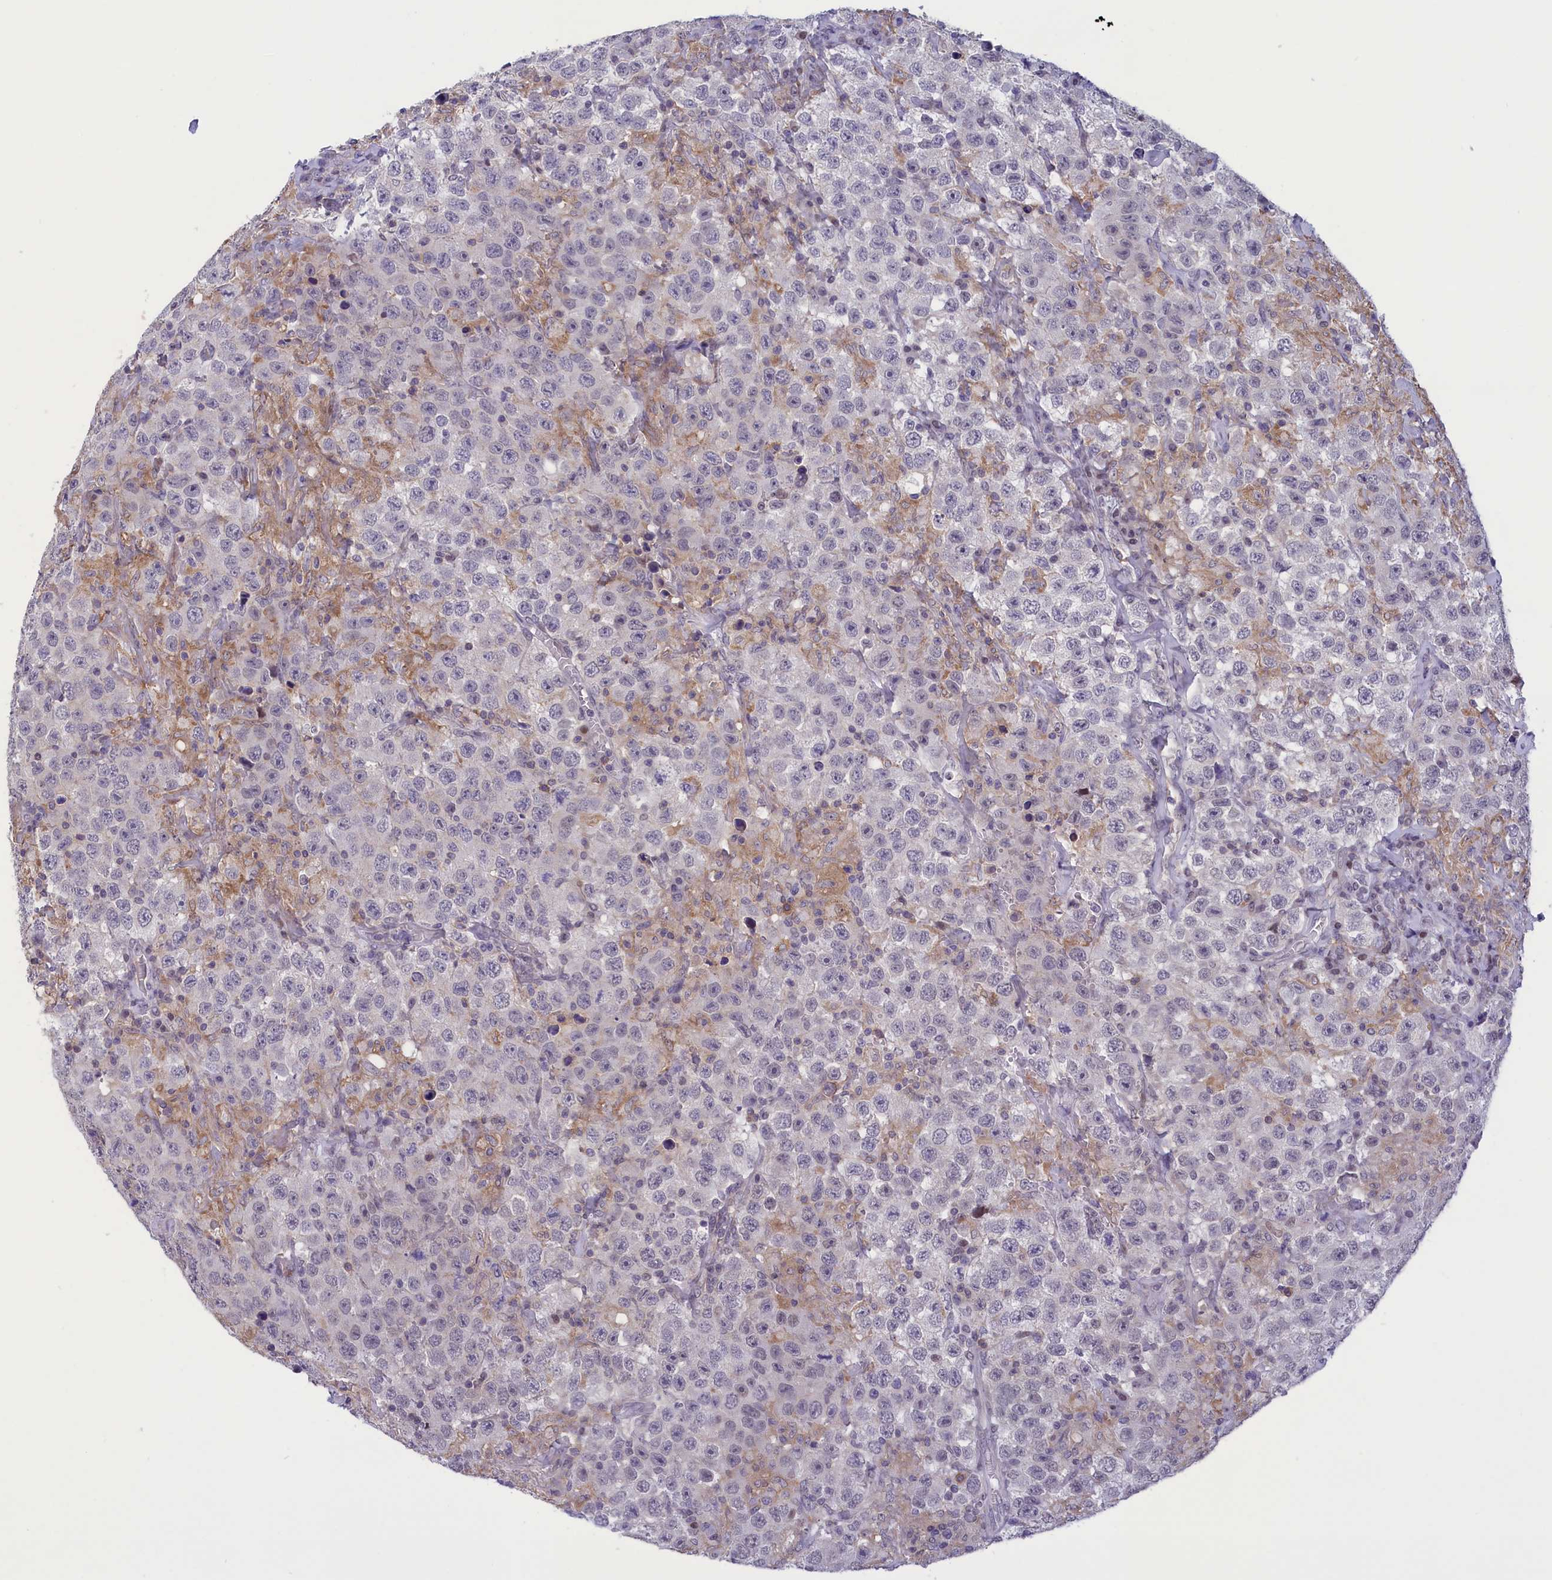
{"staining": {"intensity": "negative", "quantity": "none", "location": "none"}, "tissue": "testis cancer", "cell_type": "Tumor cells", "image_type": "cancer", "snomed": [{"axis": "morphology", "description": "Seminoma, NOS"}, {"axis": "topography", "description": "Testis"}], "caption": "DAB immunohistochemical staining of human seminoma (testis) demonstrates no significant staining in tumor cells.", "gene": "CORO2A", "patient": {"sex": "male", "age": 41}}